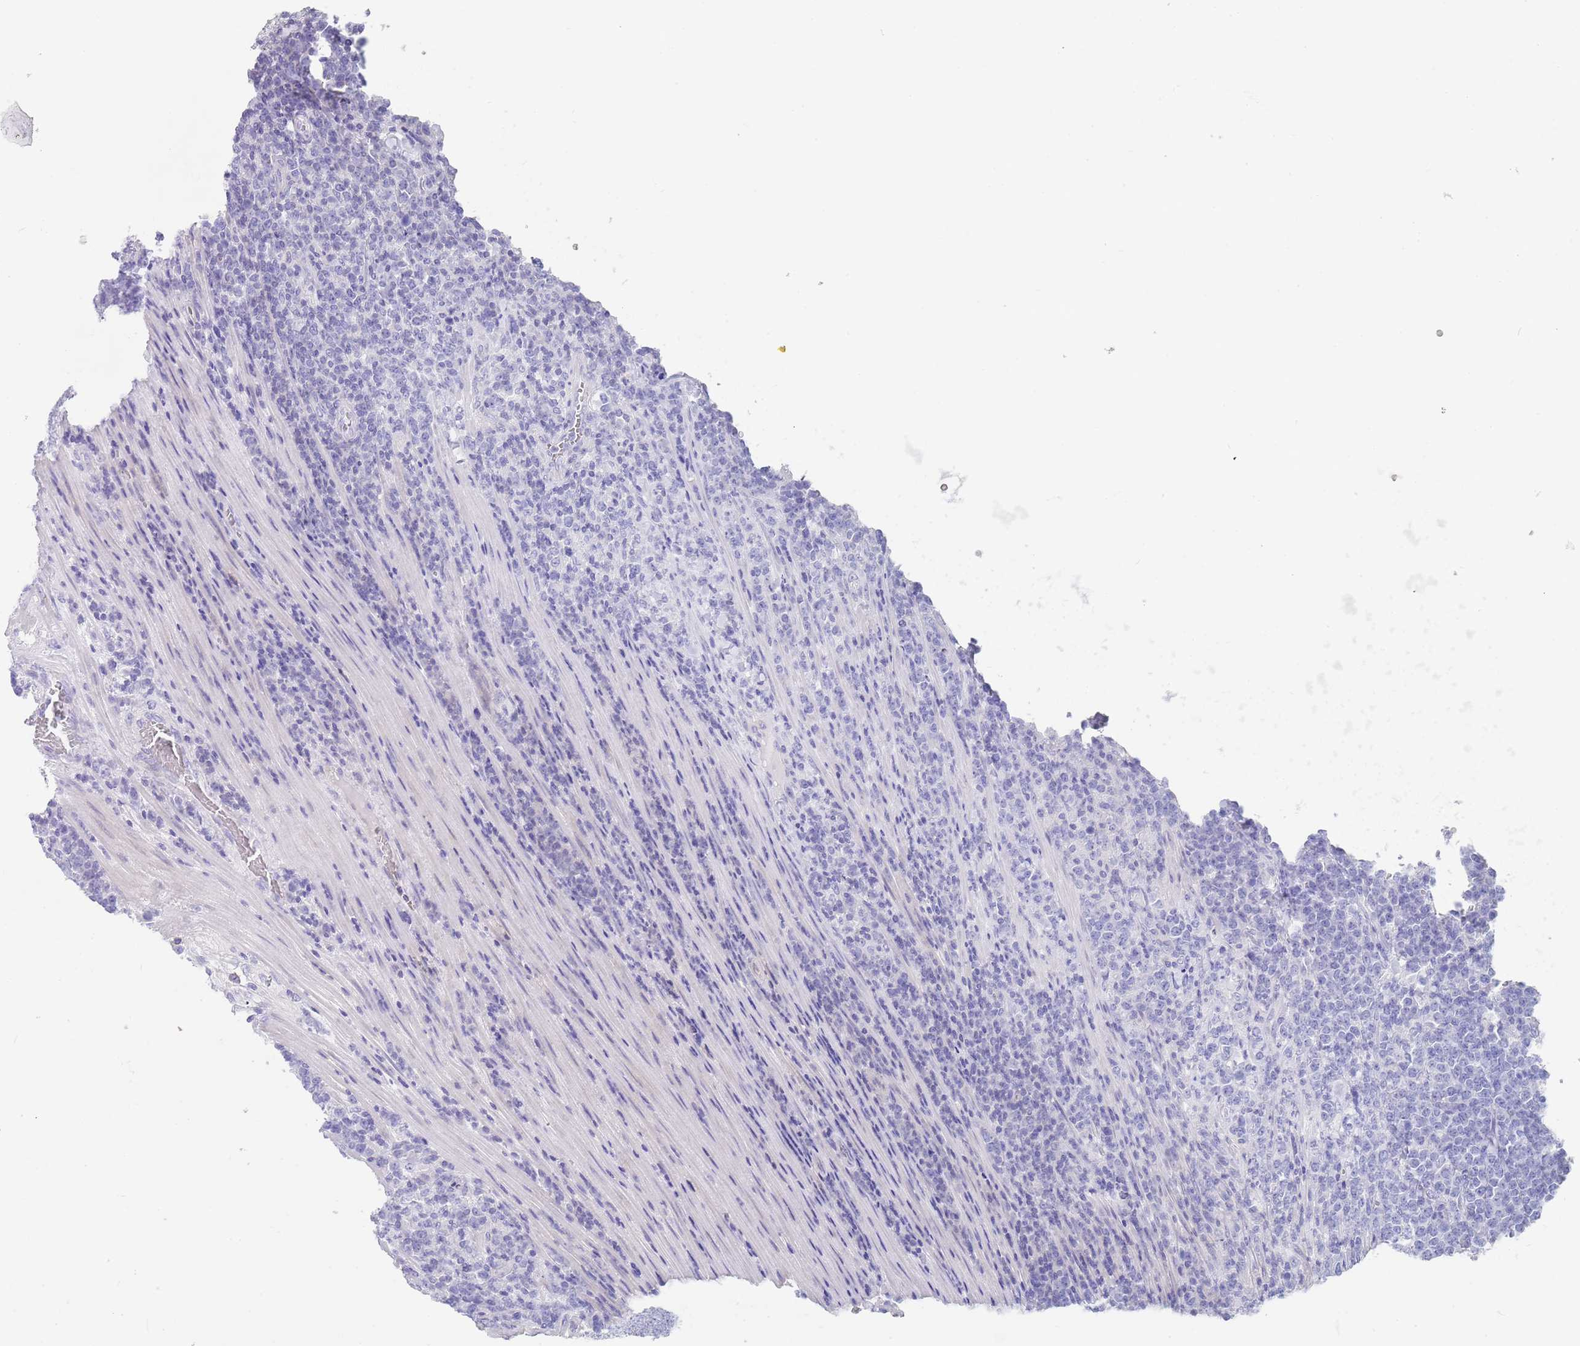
{"staining": {"intensity": "negative", "quantity": "none", "location": "none"}, "tissue": "lymphoma", "cell_type": "Tumor cells", "image_type": "cancer", "snomed": [{"axis": "morphology", "description": "Malignant lymphoma, non-Hodgkin's type, High grade"}, {"axis": "topography", "description": "Small intestine"}], "caption": "Tumor cells show no significant staining in high-grade malignant lymphoma, non-Hodgkin's type.", "gene": "CPXM2", "patient": {"sex": "male", "age": 8}}